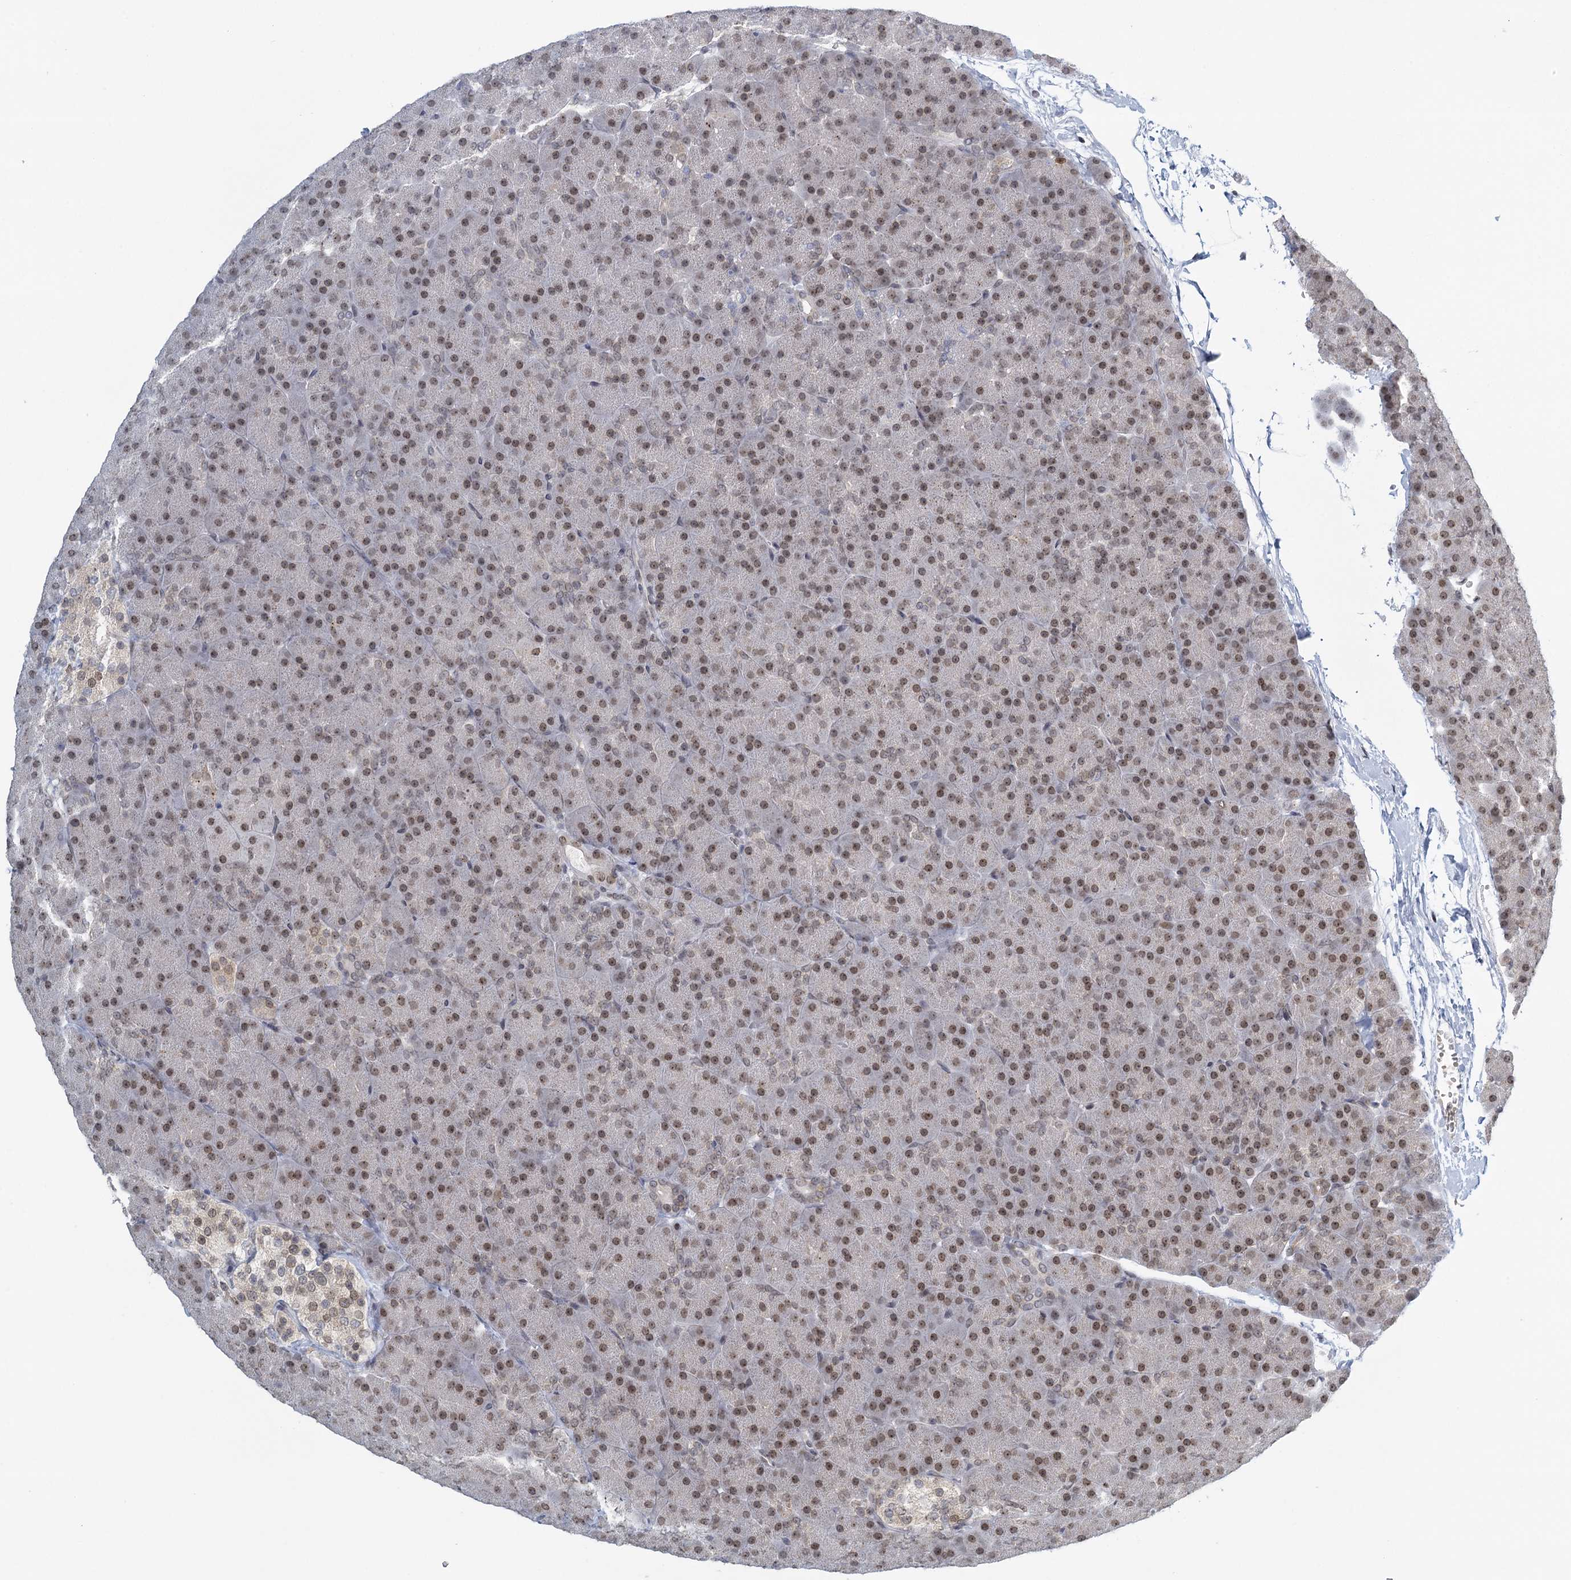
{"staining": {"intensity": "moderate", "quantity": ">75%", "location": "nuclear"}, "tissue": "pancreas", "cell_type": "Exocrine glandular cells", "image_type": "normal", "snomed": [{"axis": "morphology", "description": "Normal tissue, NOS"}, {"axis": "topography", "description": "Pancreas"}], "caption": "Immunohistochemistry (IHC) (DAB) staining of benign human pancreas demonstrates moderate nuclear protein staining in about >75% of exocrine glandular cells.", "gene": "TREX1", "patient": {"sex": "male", "age": 36}}